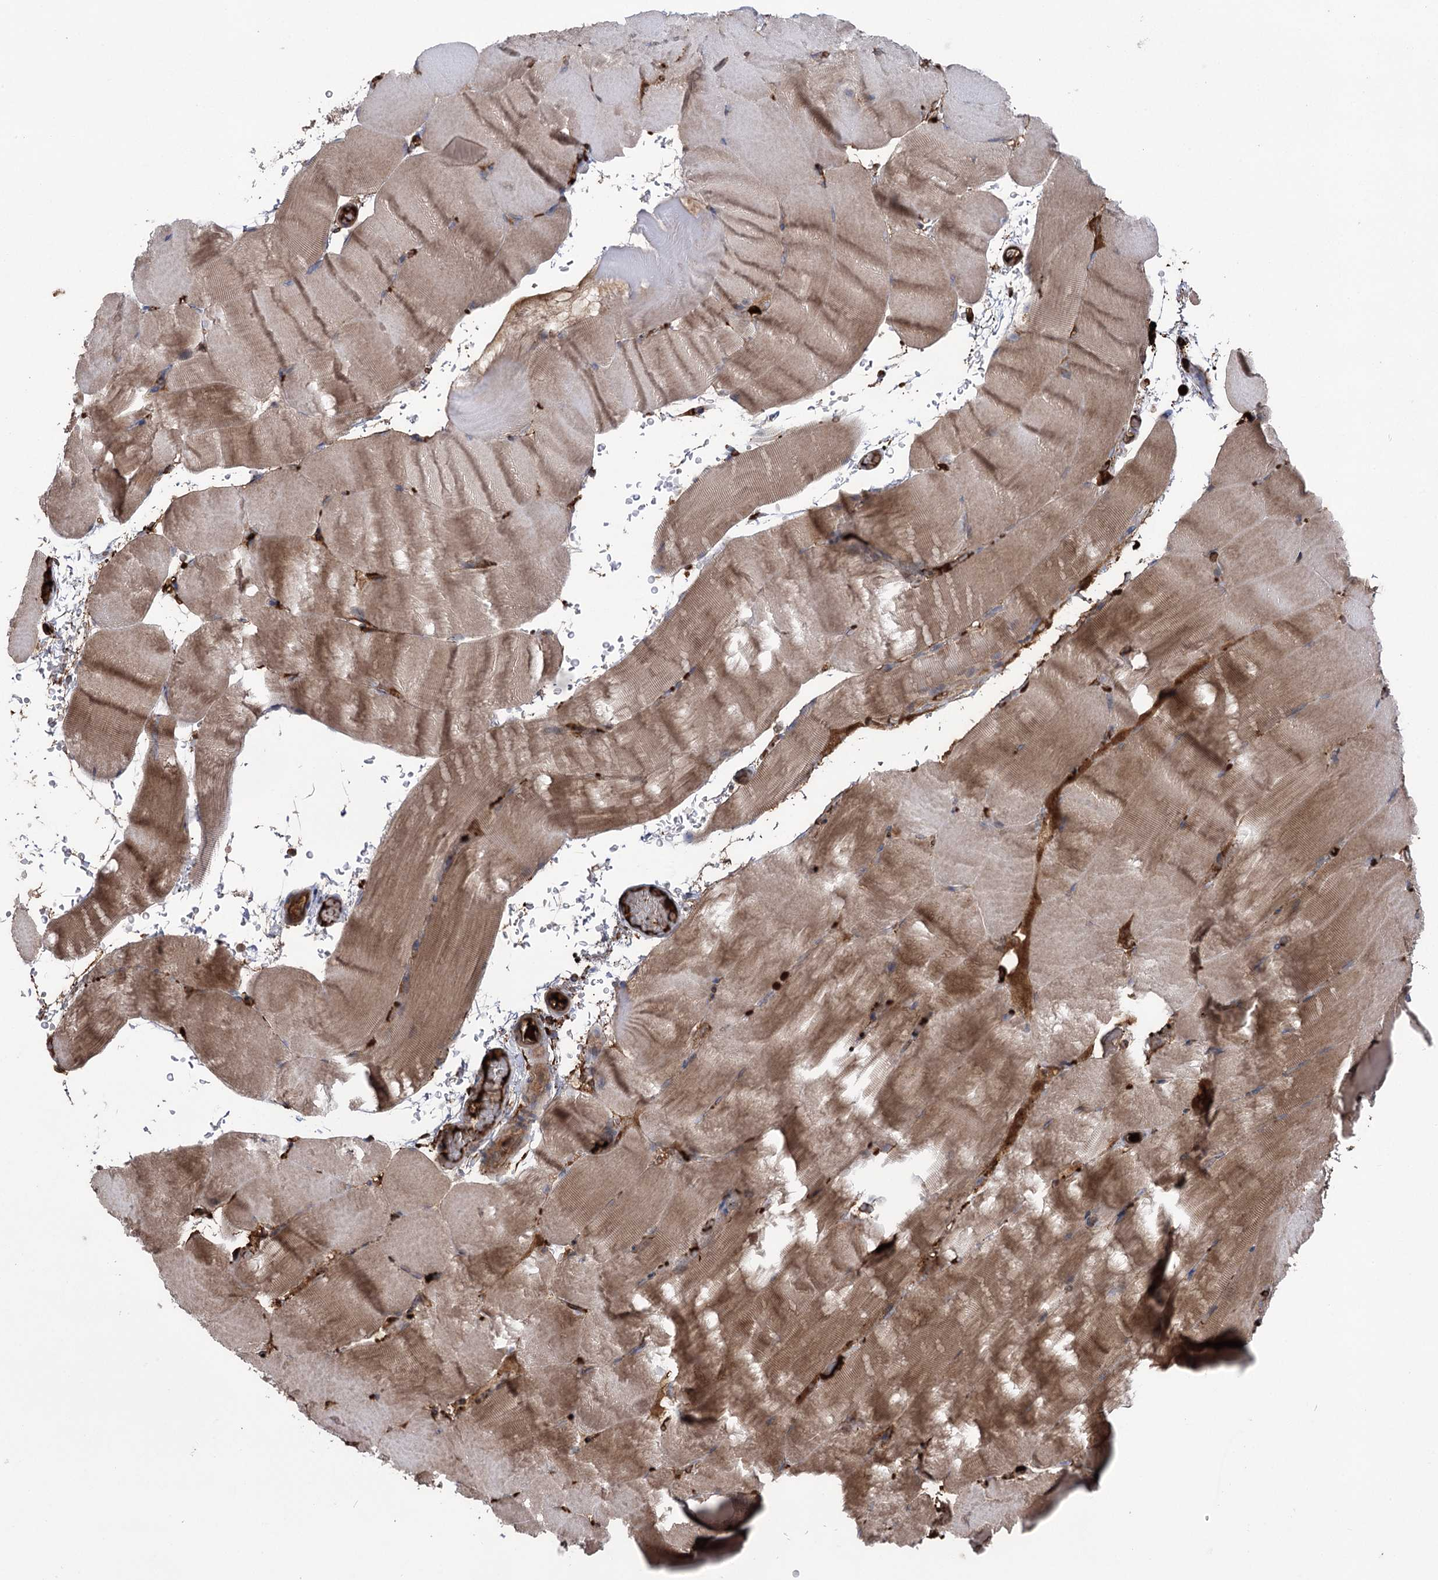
{"staining": {"intensity": "moderate", "quantity": "25%-75%", "location": "cytoplasmic/membranous"}, "tissue": "skeletal muscle", "cell_type": "Myocytes", "image_type": "normal", "snomed": [{"axis": "morphology", "description": "Normal tissue, NOS"}, {"axis": "topography", "description": "Skeletal muscle"}, {"axis": "topography", "description": "Parathyroid gland"}], "caption": "A high-resolution histopathology image shows immunohistochemistry (IHC) staining of normal skeletal muscle, which shows moderate cytoplasmic/membranous positivity in approximately 25%-75% of myocytes.", "gene": "OTUD1", "patient": {"sex": "female", "age": 37}}